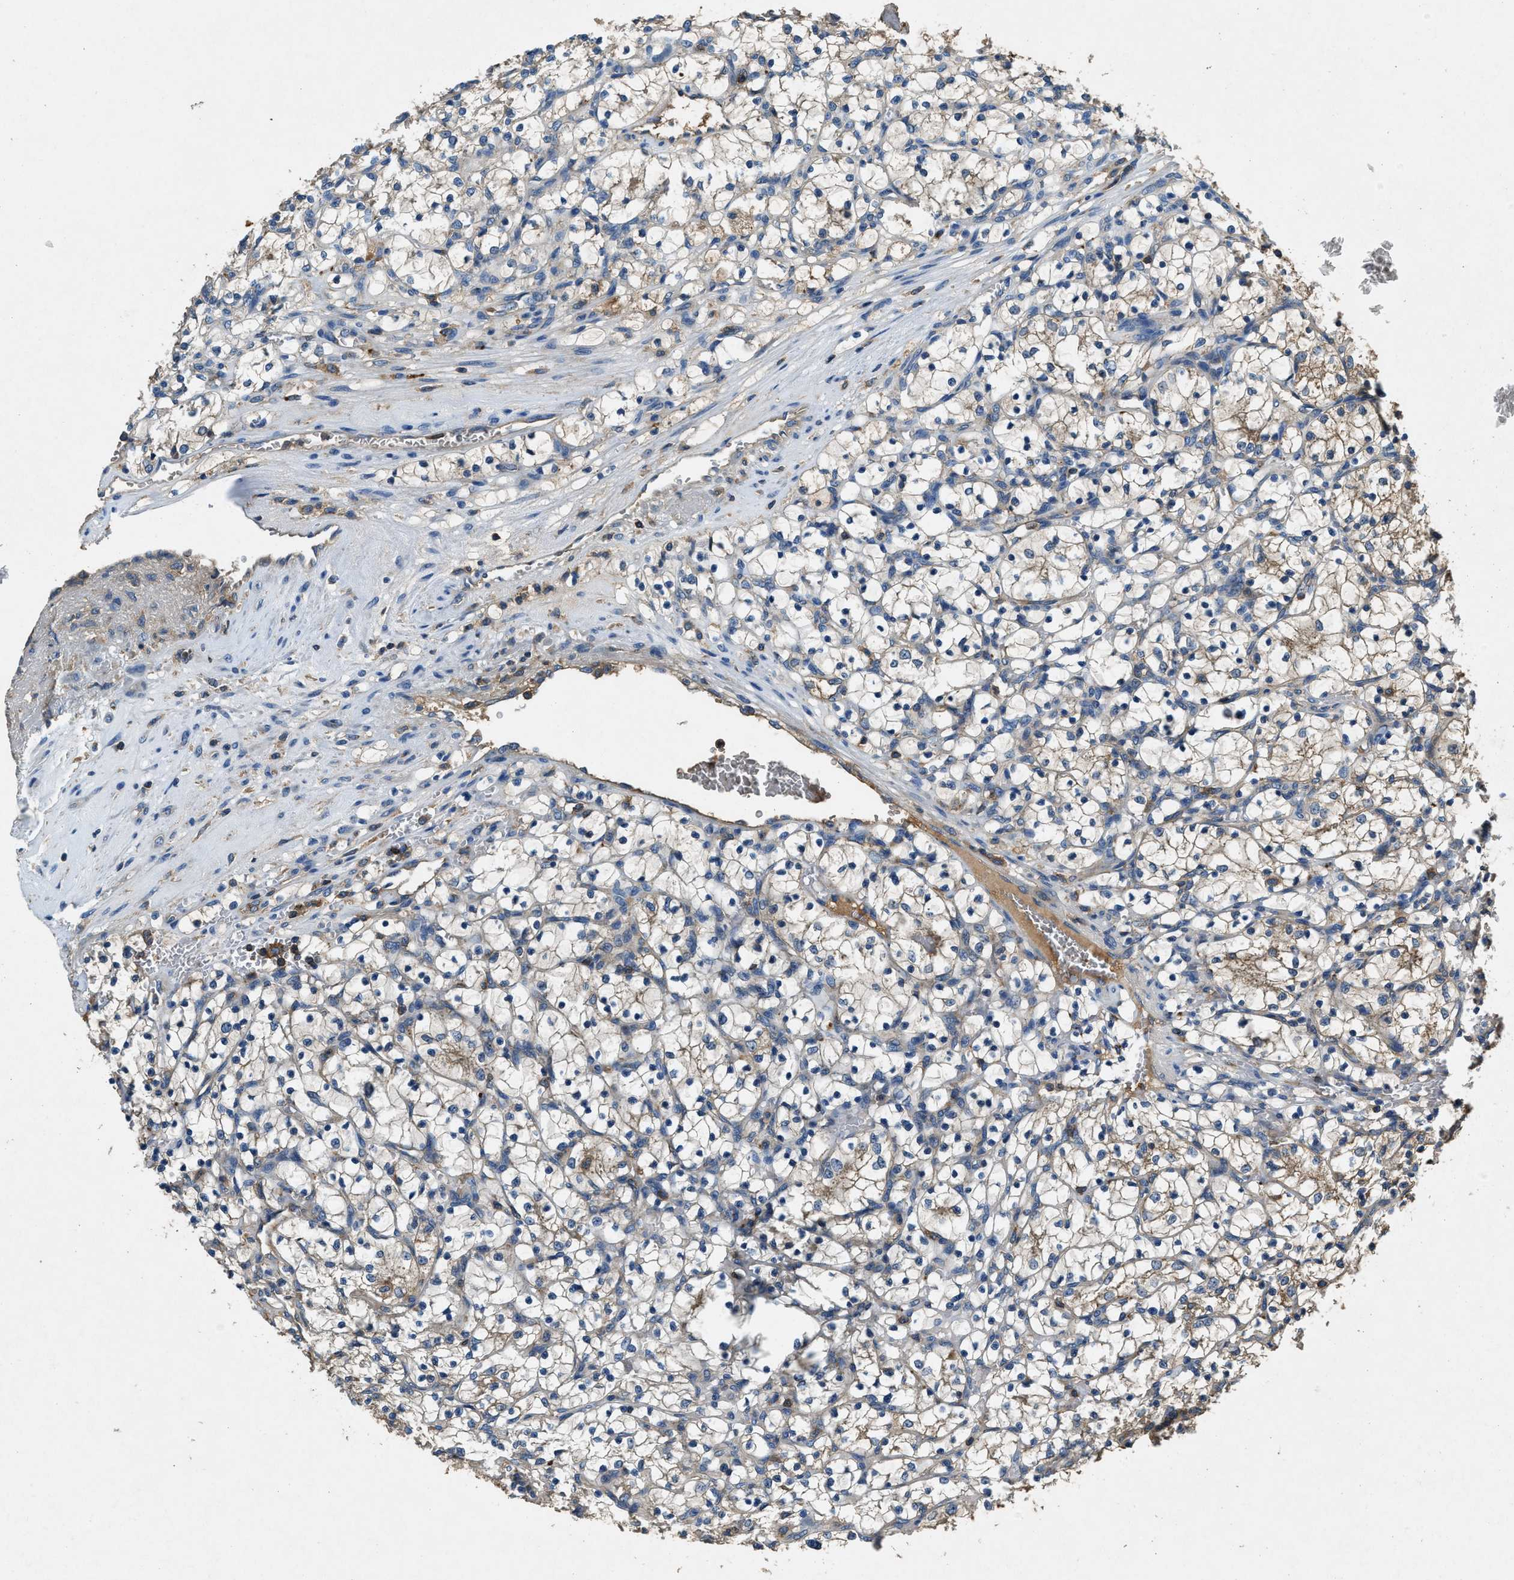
{"staining": {"intensity": "weak", "quantity": "<25%", "location": "cytoplasmic/membranous"}, "tissue": "renal cancer", "cell_type": "Tumor cells", "image_type": "cancer", "snomed": [{"axis": "morphology", "description": "Adenocarcinoma, NOS"}, {"axis": "topography", "description": "Kidney"}], "caption": "High magnification brightfield microscopy of renal cancer (adenocarcinoma) stained with DAB (3,3'-diaminobenzidine) (brown) and counterstained with hematoxylin (blue): tumor cells show no significant positivity.", "gene": "BLOC1S1", "patient": {"sex": "female", "age": 69}}